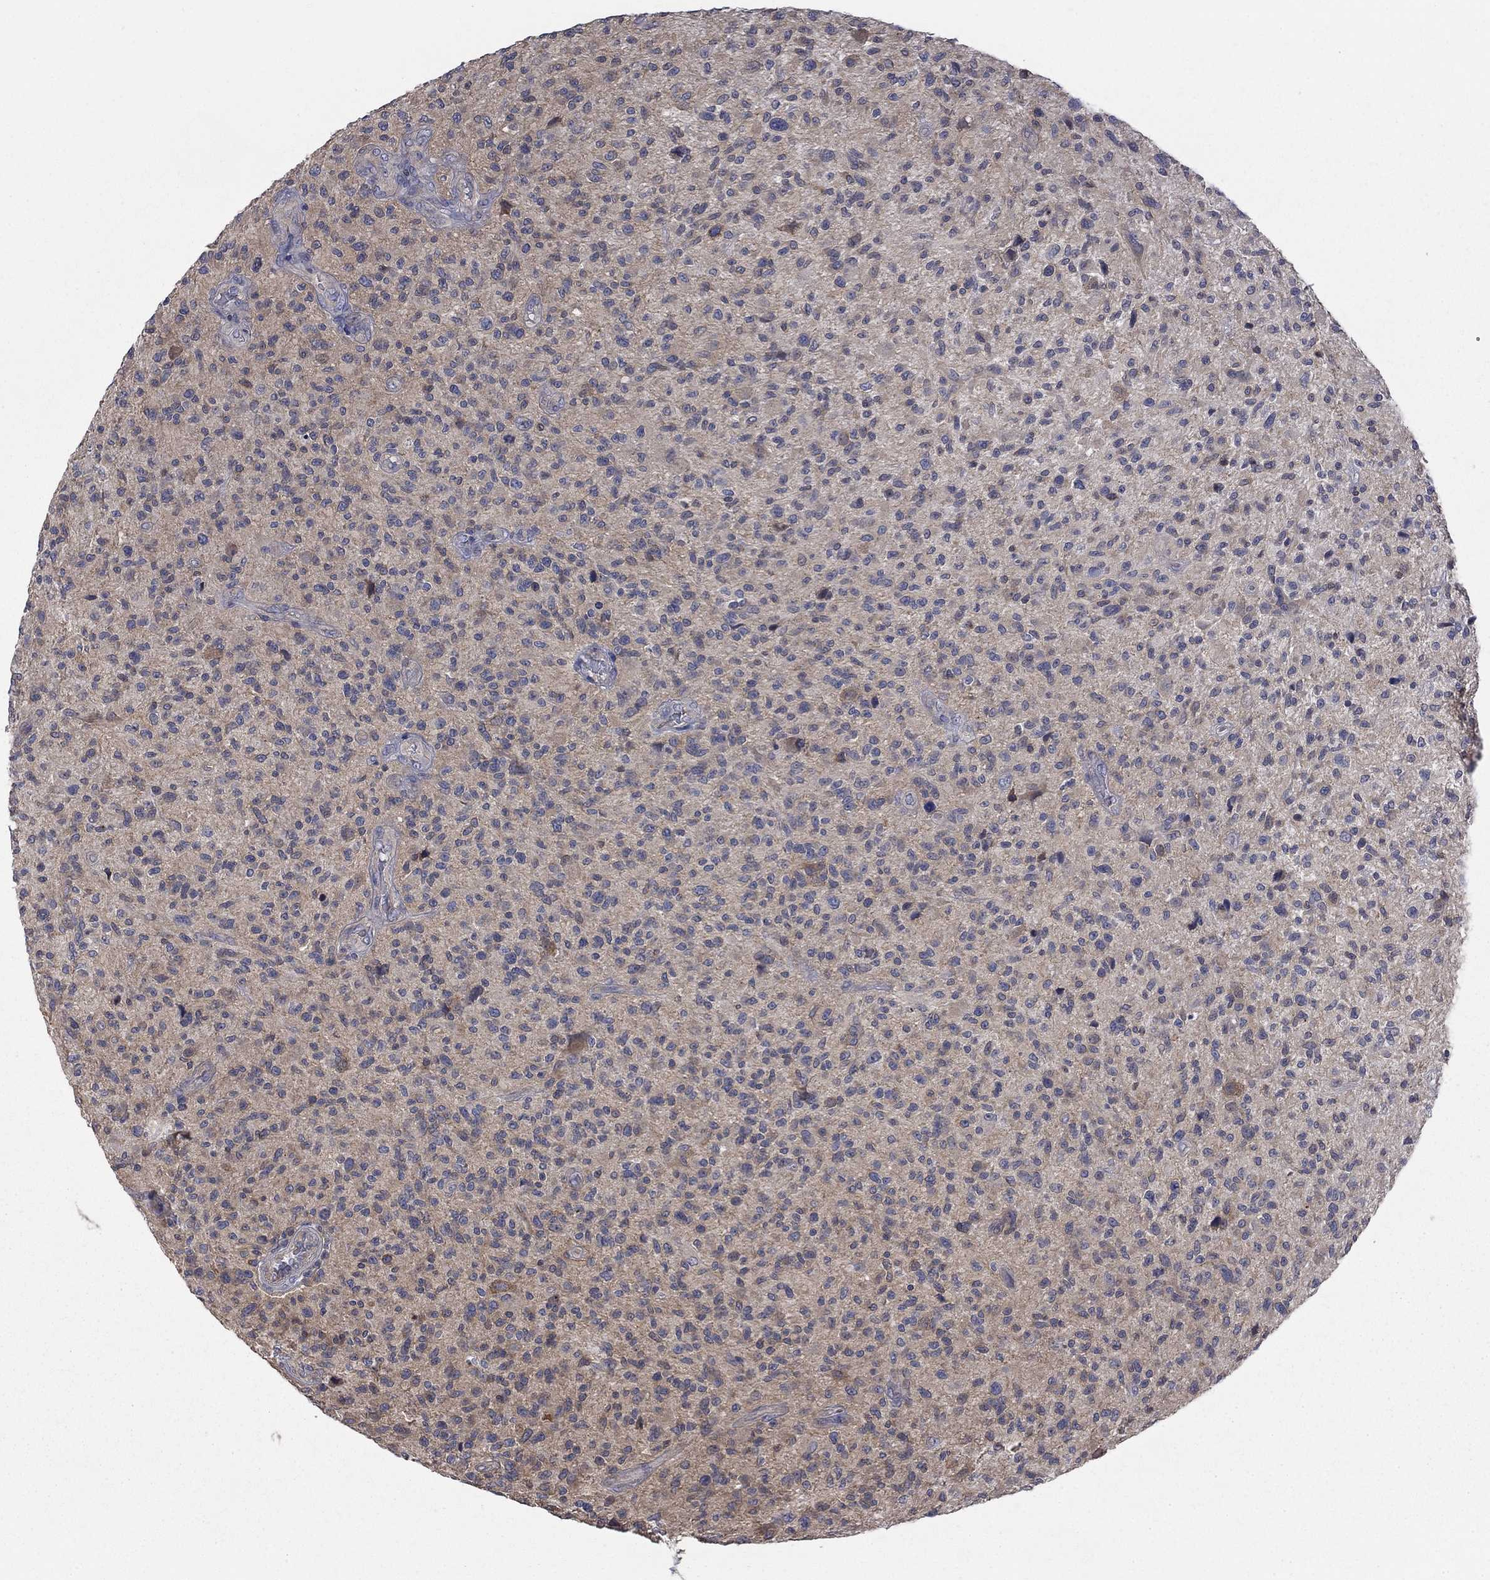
{"staining": {"intensity": "negative", "quantity": "none", "location": "none"}, "tissue": "glioma", "cell_type": "Tumor cells", "image_type": "cancer", "snomed": [{"axis": "morphology", "description": "Glioma, malignant, High grade"}, {"axis": "topography", "description": "Brain"}], "caption": "IHC histopathology image of neoplastic tissue: glioma stained with DAB (3,3'-diaminobenzidine) demonstrates no significant protein expression in tumor cells.", "gene": "PDZD2", "patient": {"sex": "male", "age": 47}}